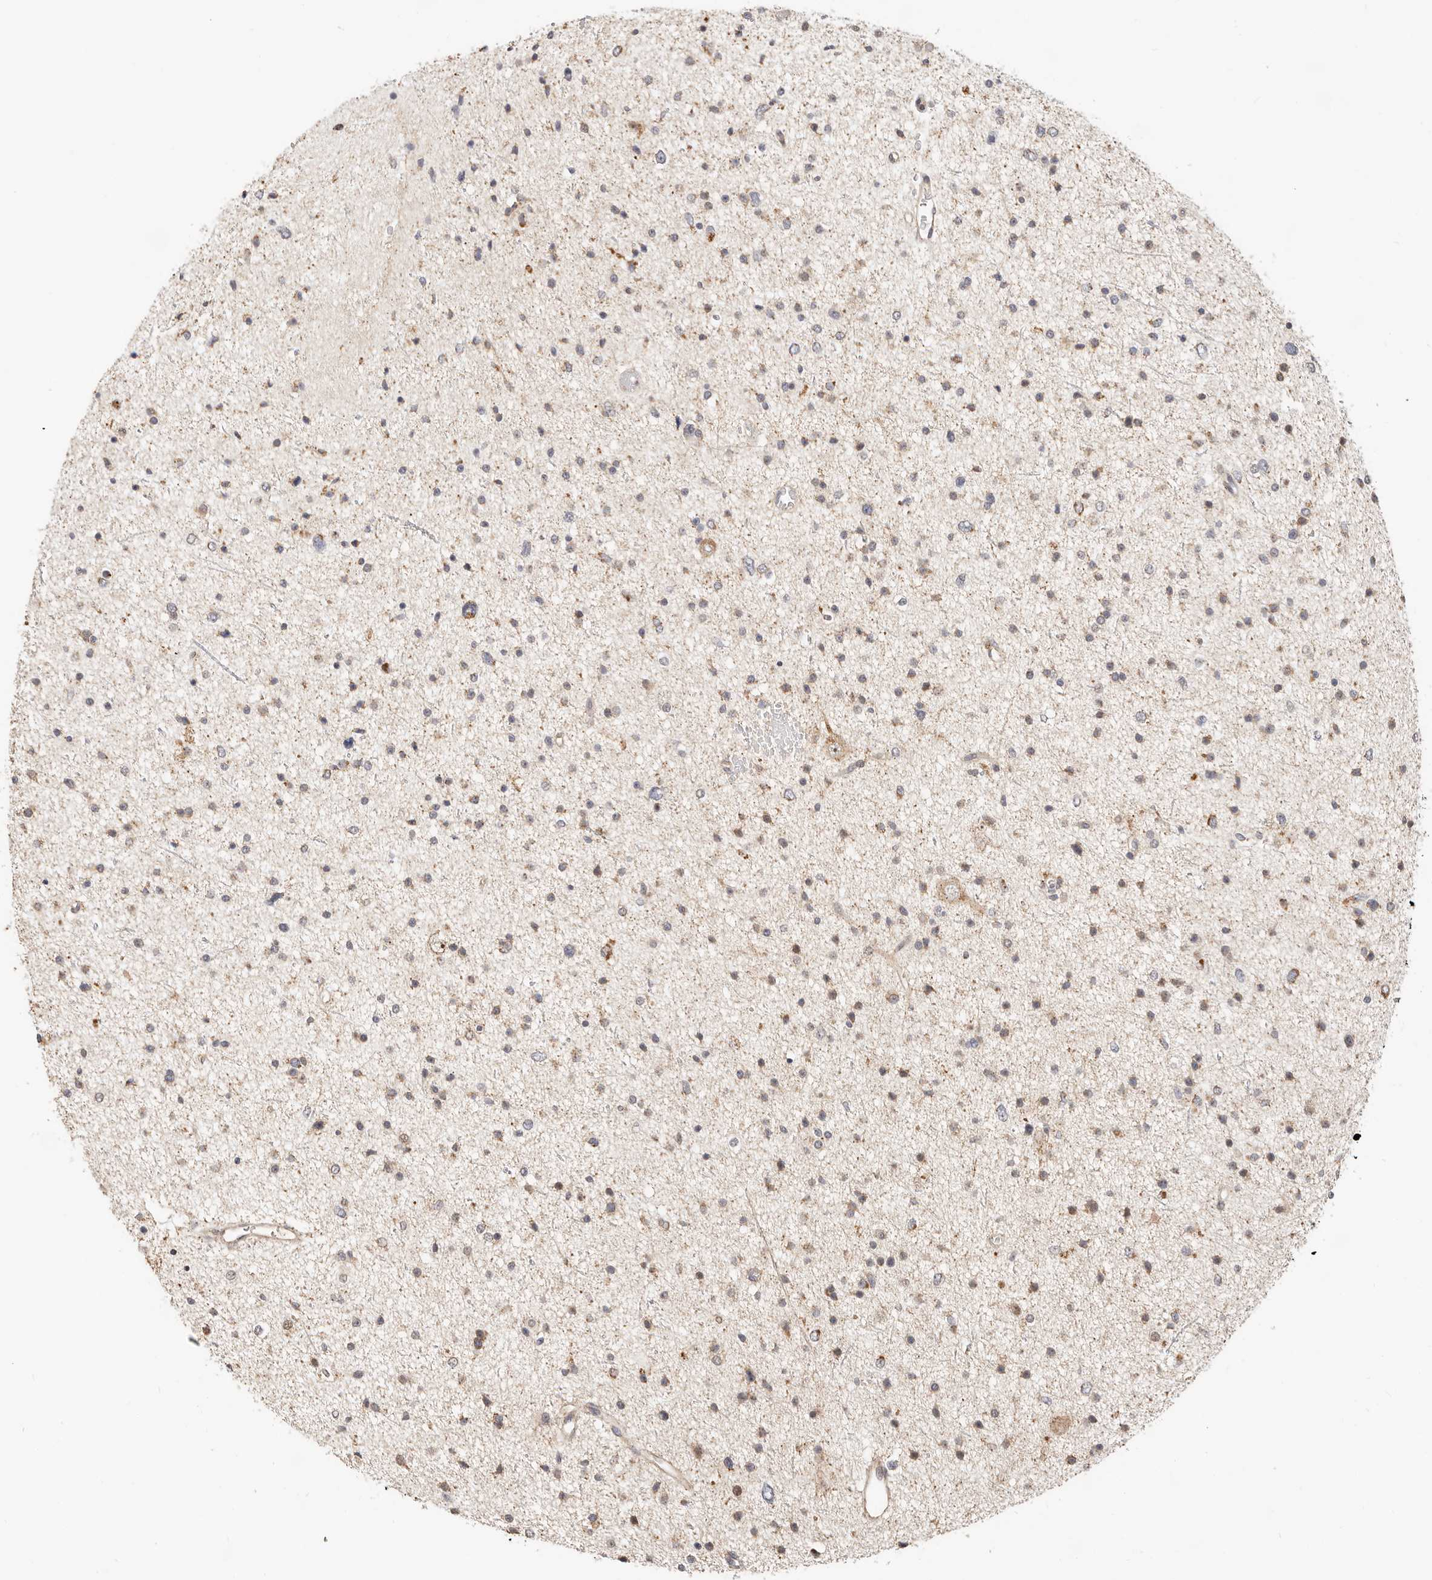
{"staining": {"intensity": "weak", "quantity": "25%-75%", "location": "cytoplasmic/membranous"}, "tissue": "glioma", "cell_type": "Tumor cells", "image_type": "cancer", "snomed": [{"axis": "morphology", "description": "Glioma, malignant, Low grade"}, {"axis": "topography", "description": "Brain"}], "caption": "The immunohistochemical stain labels weak cytoplasmic/membranous expression in tumor cells of malignant glioma (low-grade) tissue.", "gene": "ZRANB1", "patient": {"sex": "female", "age": 37}}